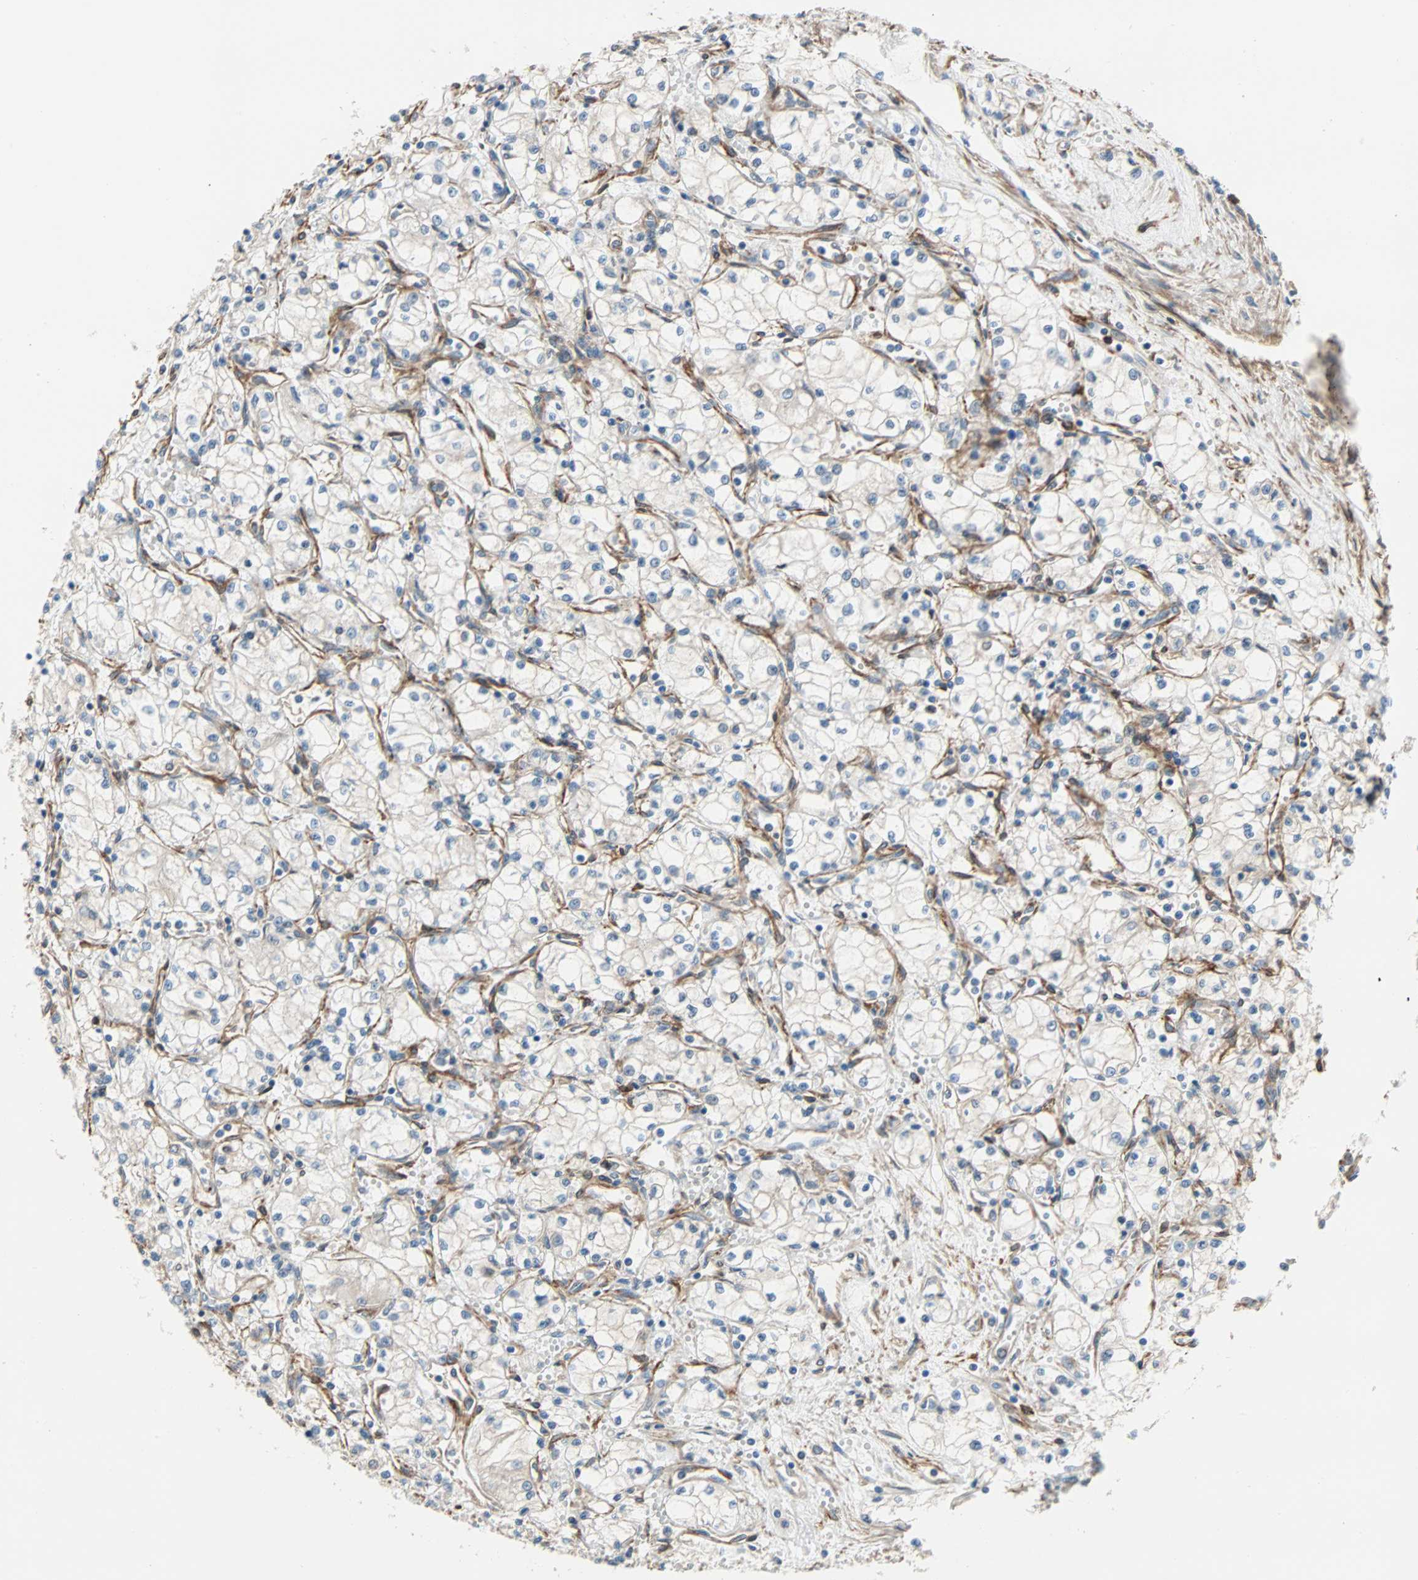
{"staining": {"intensity": "moderate", "quantity": "<25%", "location": "cytoplasmic/membranous"}, "tissue": "renal cancer", "cell_type": "Tumor cells", "image_type": "cancer", "snomed": [{"axis": "morphology", "description": "Normal tissue, NOS"}, {"axis": "morphology", "description": "Adenocarcinoma, NOS"}, {"axis": "topography", "description": "Kidney"}], "caption": "Renal cancer stained for a protein demonstrates moderate cytoplasmic/membranous positivity in tumor cells.", "gene": "EPB41L2", "patient": {"sex": "male", "age": 59}}